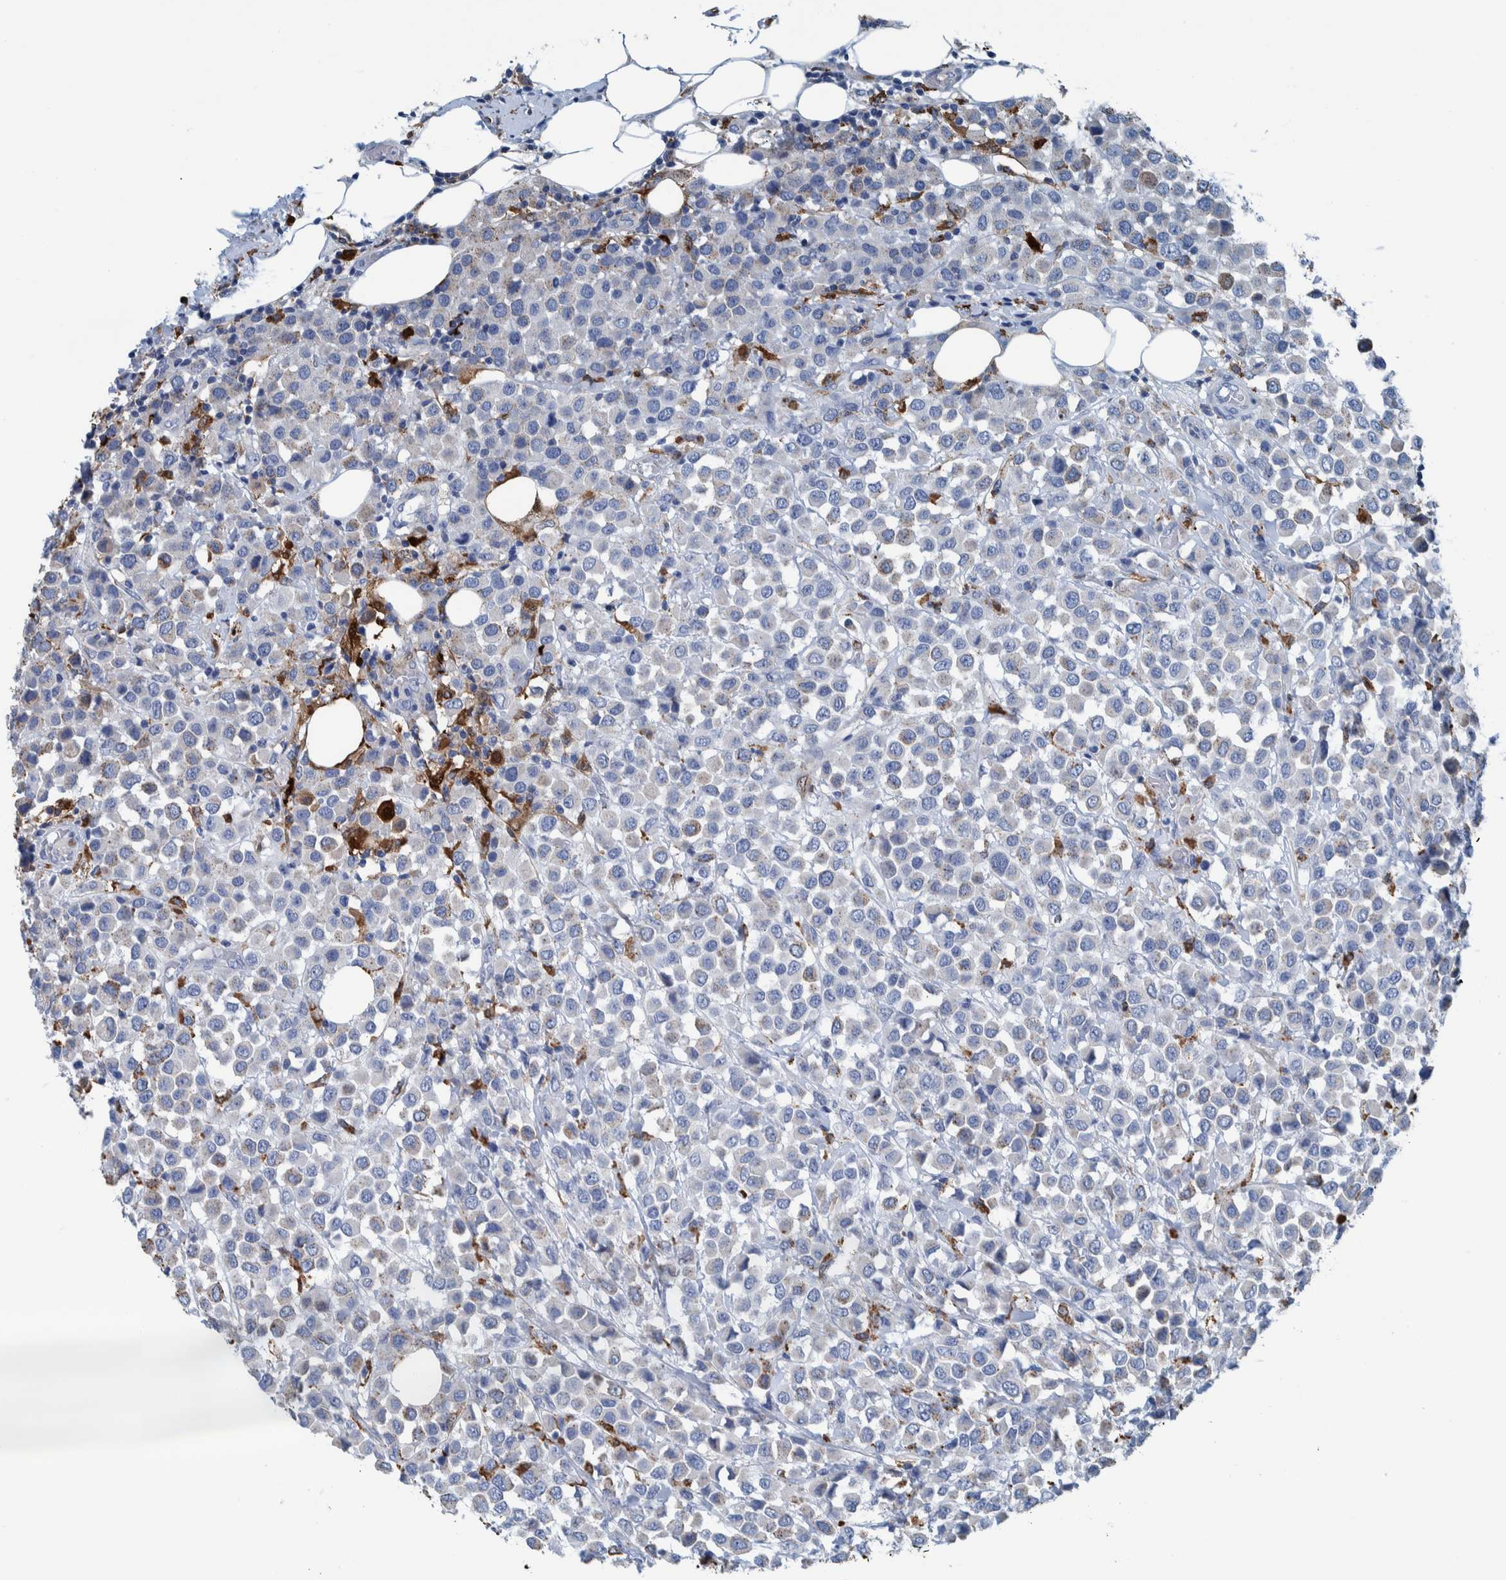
{"staining": {"intensity": "negative", "quantity": "none", "location": "none"}, "tissue": "breast cancer", "cell_type": "Tumor cells", "image_type": "cancer", "snomed": [{"axis": "morphology", "description": "Duct carcinoma"}, {"axis": "topography", "description": "Breast"}], "caption": "Photomicrograph shows no protein staining in tumor cells of infiltrating ductal carcinoma (breast) tissue. The staining was performed using DAB (3,3'-diaminobenzidine) to visualize the protein expression in brown, while the nuclei were stained in blue with hematoxylin (Magnification: 20x).", "gene": "IDO1", "patient": {"sex": "female", "age": 61}}